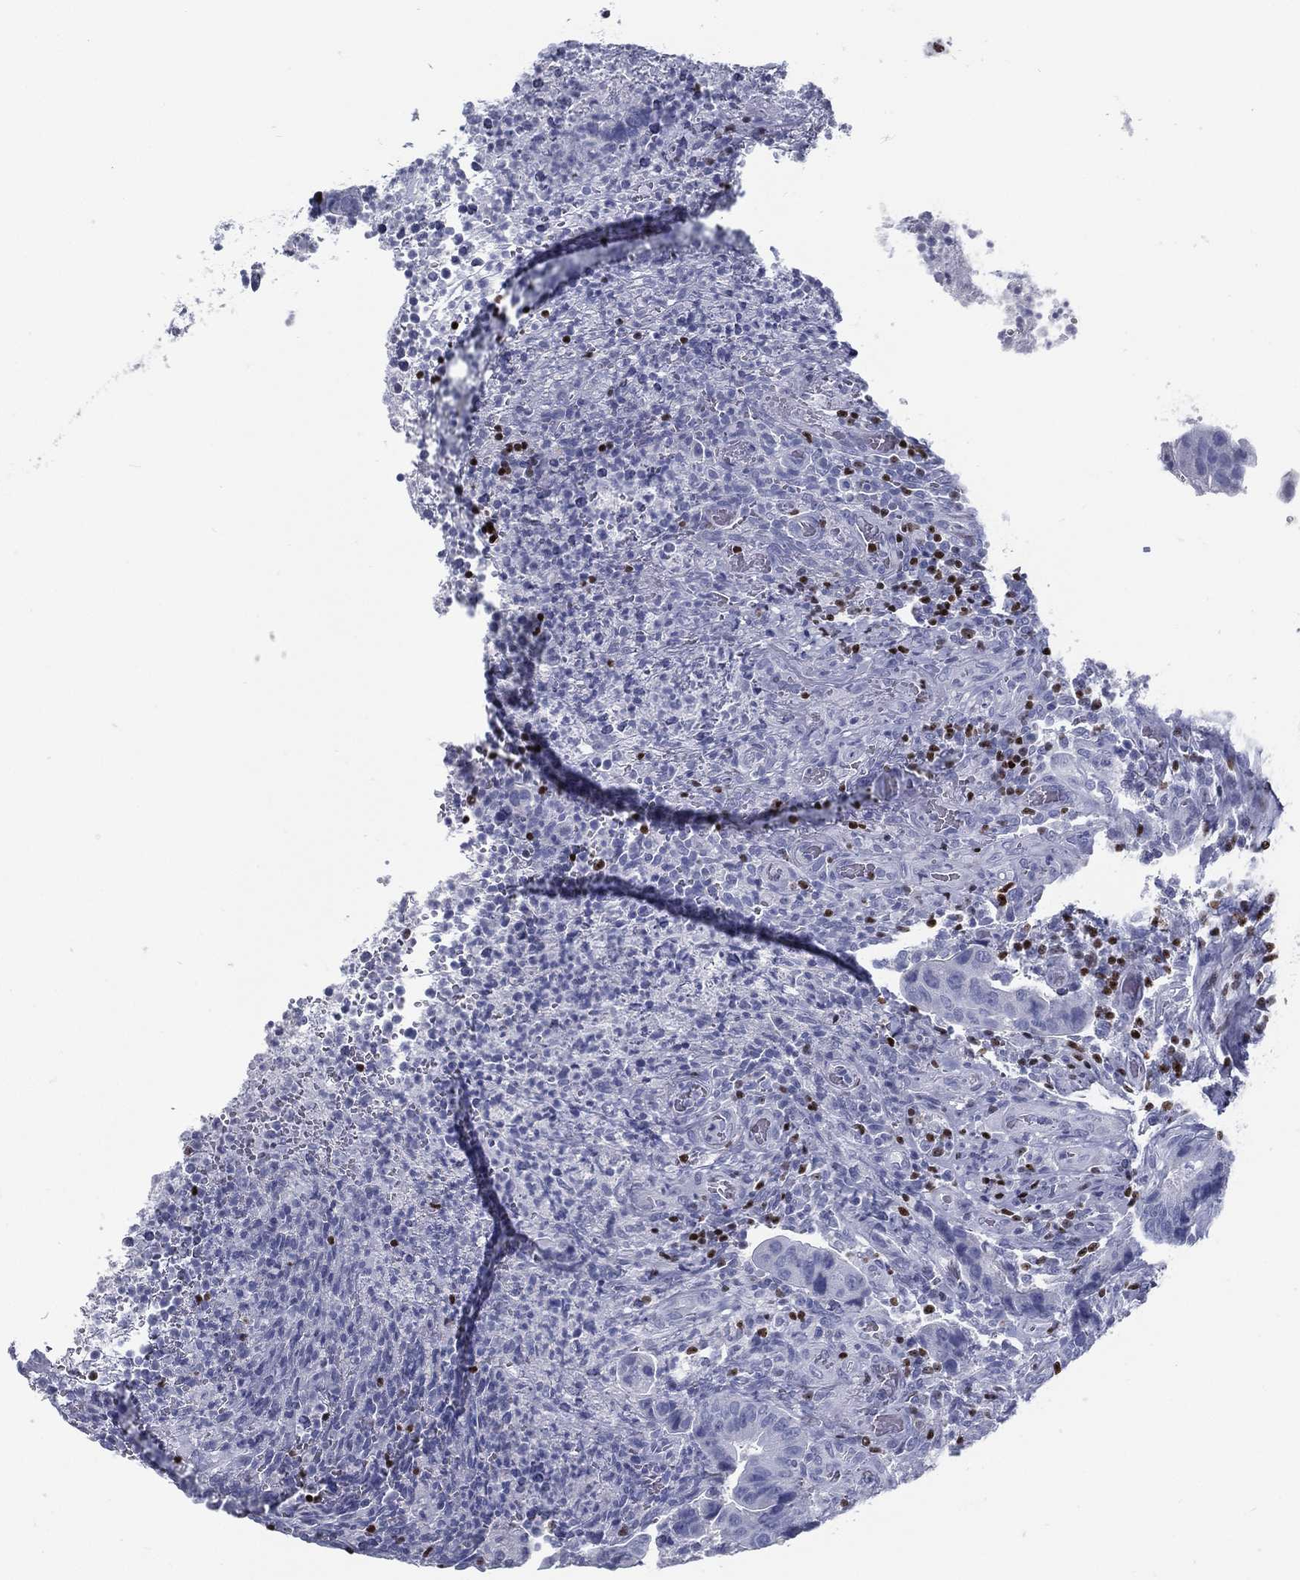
{"staining": {"intensity": "negative", "quantity": "none", "location": "none"}, "tissue": "colorectal cancer", "cell_type": "Tumor cells", "image_type": "cancer", "snomed": [{"axis": "morphology", "description": "Adenocarcinoma, NOS"}, {"axis": "topography", "description": "Colon"}], "caption": "A high-resolution micrograph shows immunohistochemistry staining of colorectal cancer, which shows no significant positivity in tumor cells.", "gene": "PYHIN1", "patient": {"sex": "female", "age": 56}}